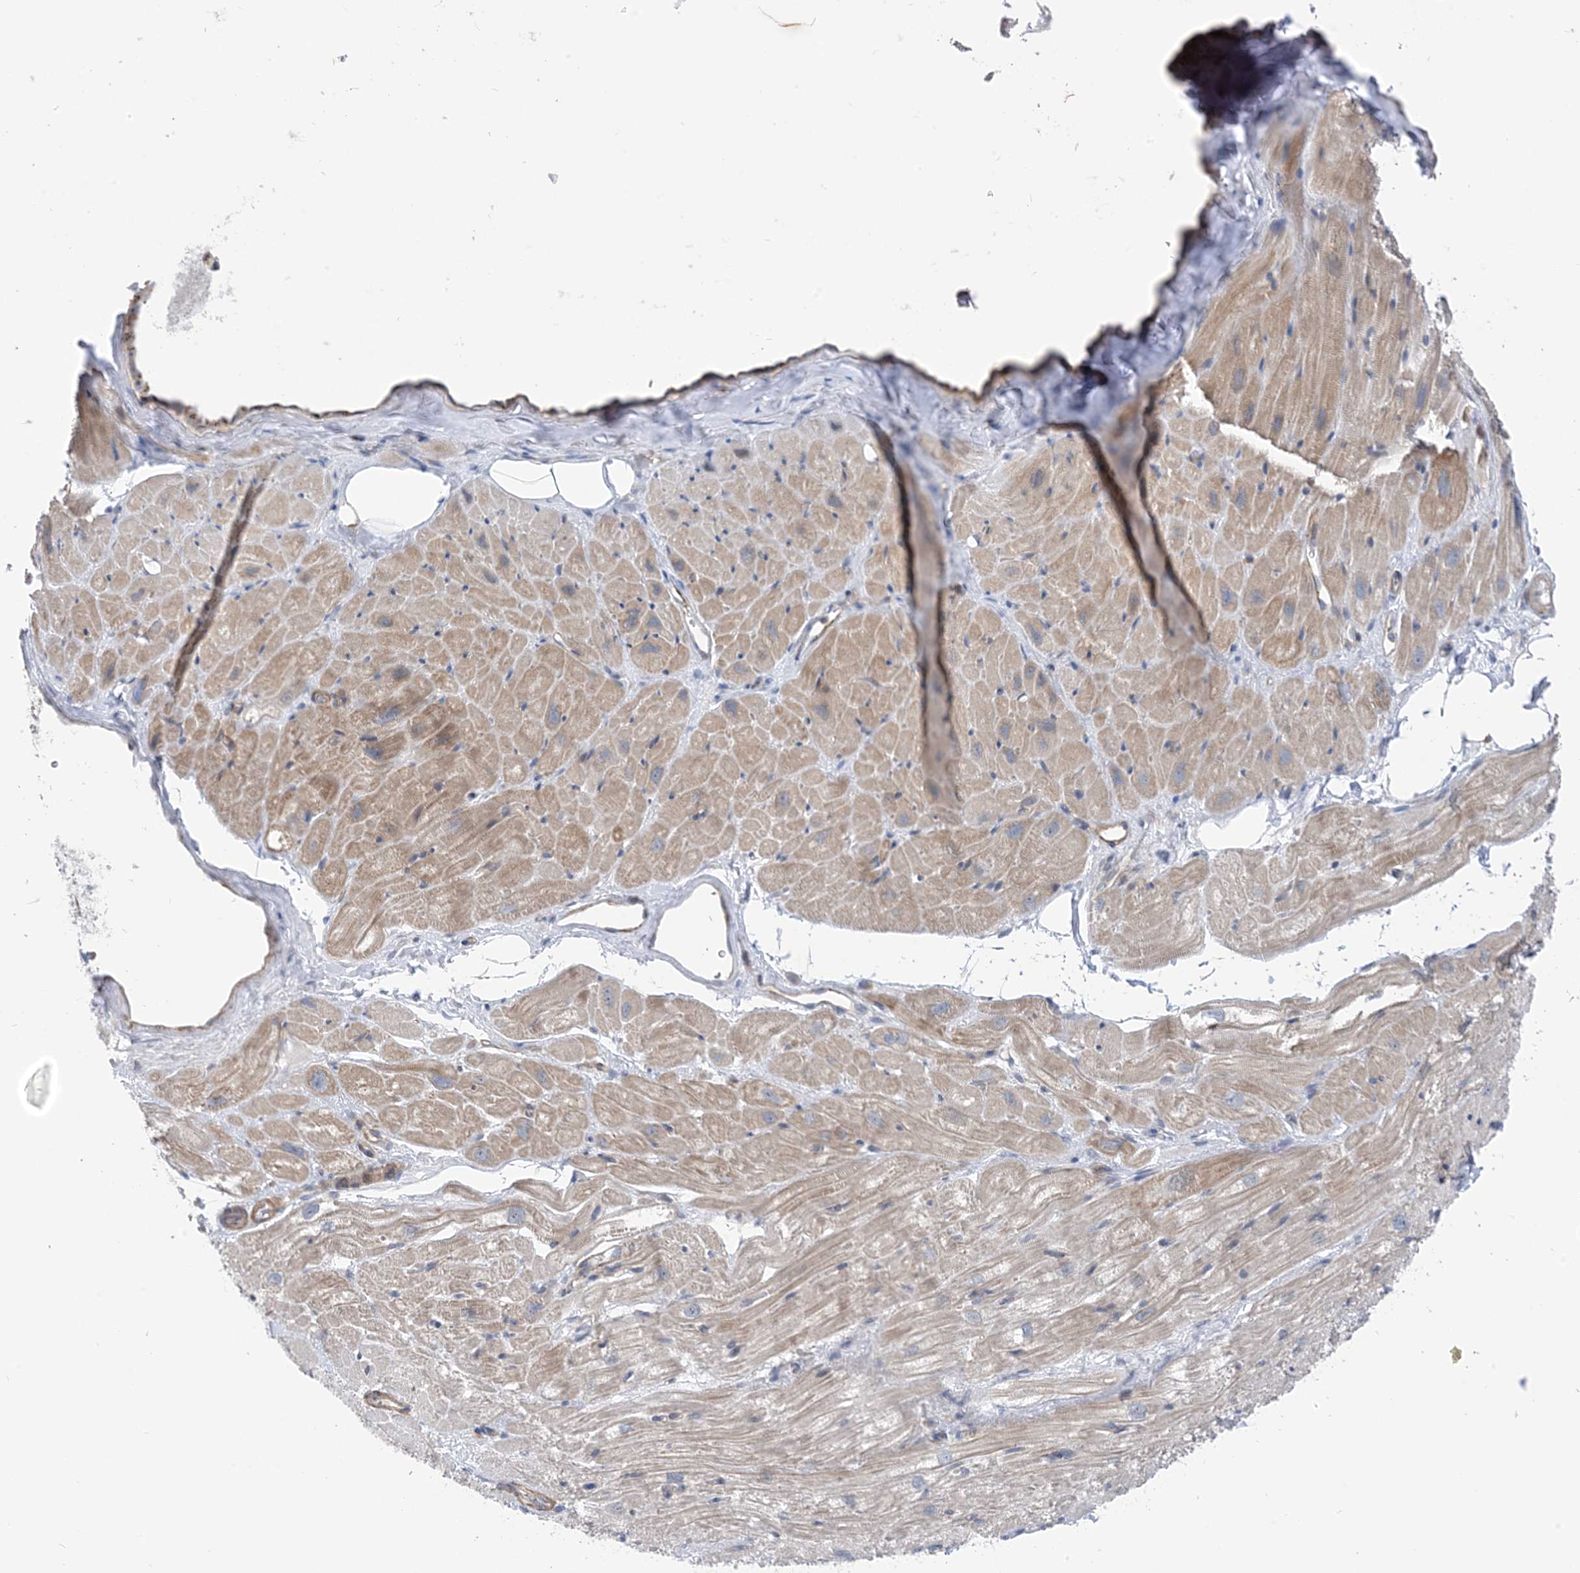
{"staining": {"intensity": "moderate", "quantity": "<25%", "location": "cytoplasmic/membranous"}, "tissue": "heart muscle", "cell_type": "Cardiomyocytes", "image_type": "normal", "snomed": [{"axis": "morphology", "description": "Normal tissue, NOS"}, {"axis": "topography", "description": "Heart"}], "caption": "Protein staining demonstrates moderate cytoplasmic/membranous staining in about <25% of cardiomyocytes in normal heart muscle. (IHC, brightfield microscopy, high magnification).", "gene": "PLEKHA3", "patient": {"sex": "male", "age": 50}}